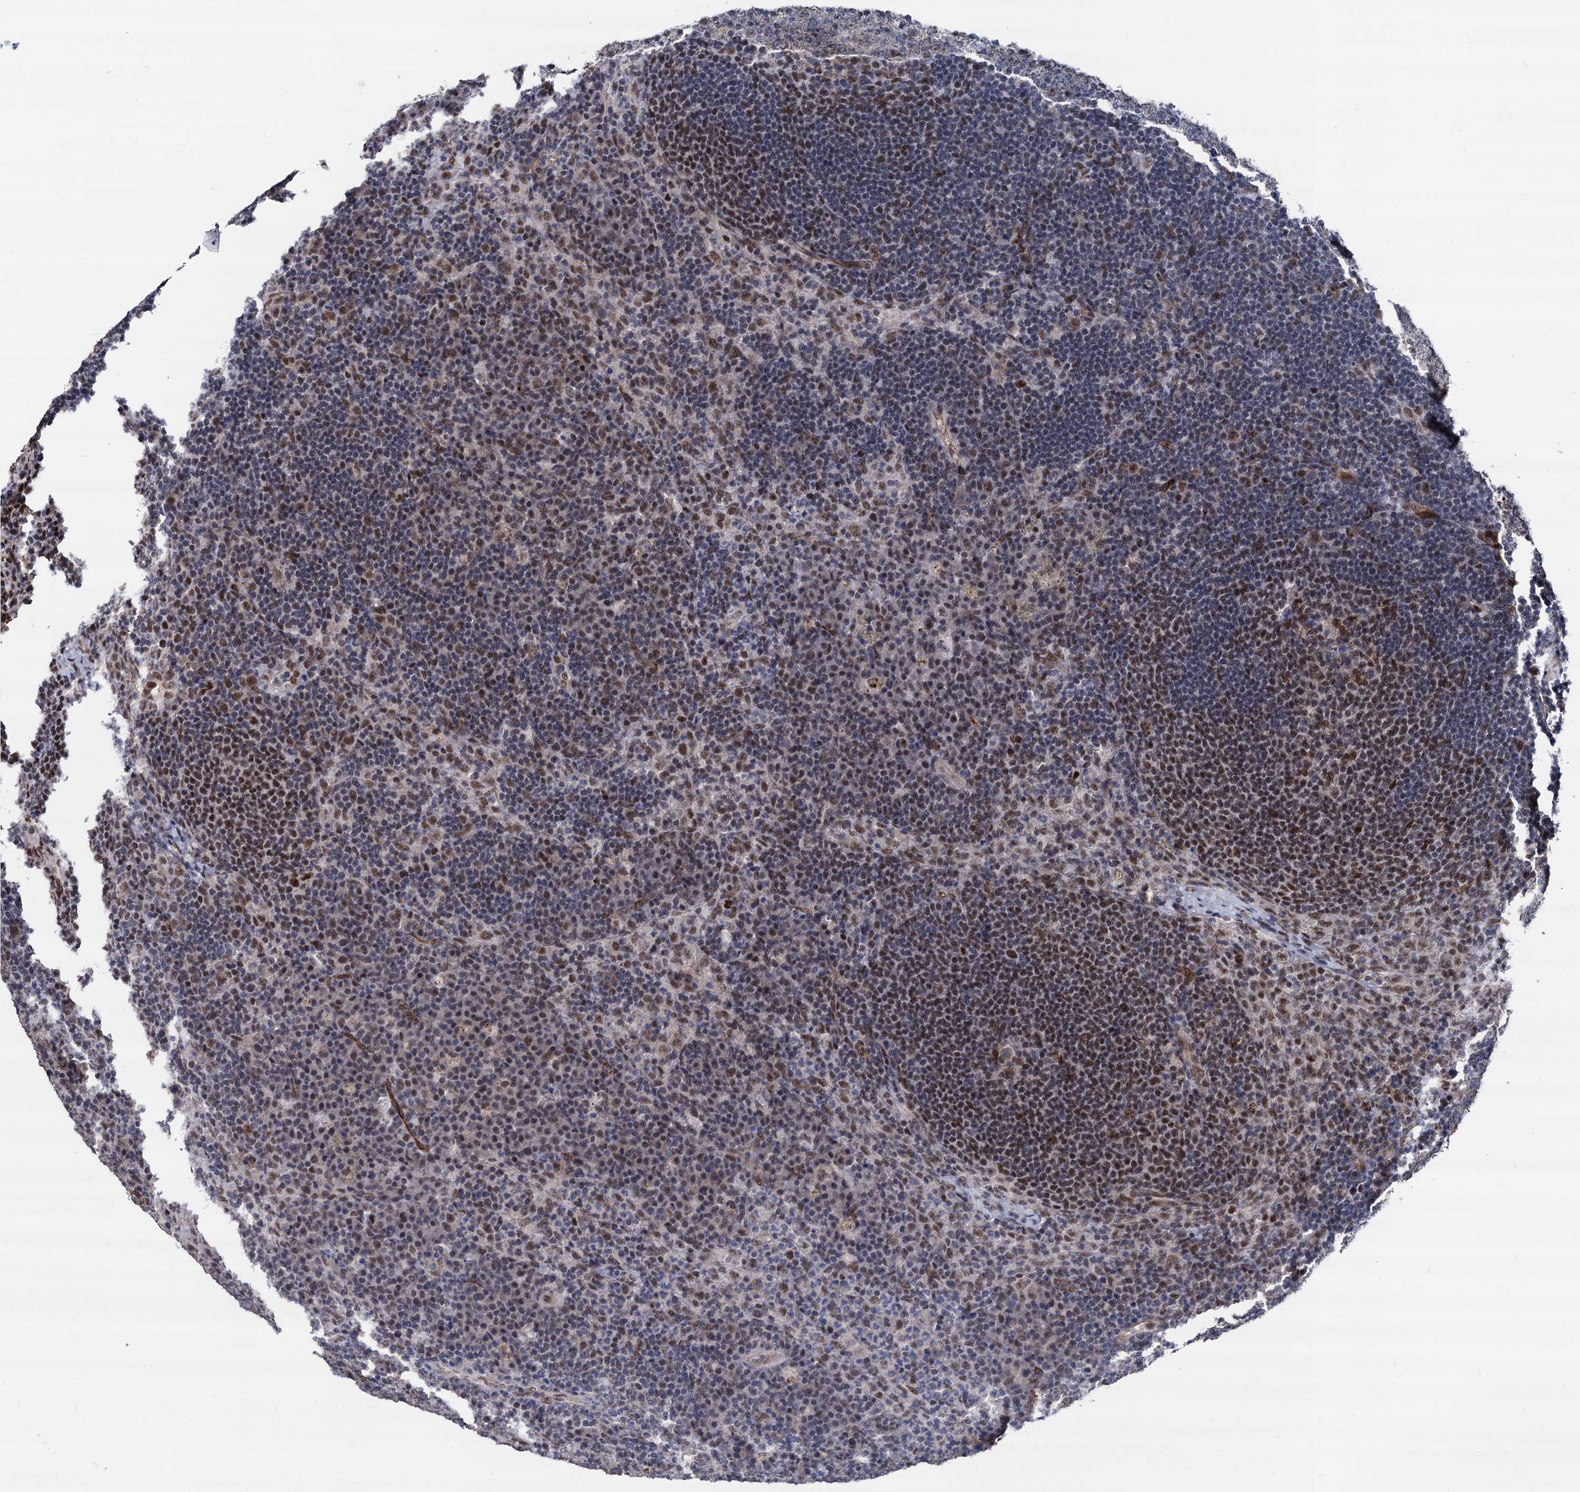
{"staining": {"intensity": "moderate", "quantity": ">75%", "location": "nuclear"}, "tissue": "lymph node", "cell_type": "Germinal center cells", "image_type": "normal", "snomed": [{"axis": "morphology", "description": "Normal tissue, NOS"}, {"axis": "topography", "description": "Lymph node"}], "caption": "Unremarkable lymph node reveals moderate nuclear positivity in about >75% of germinal center cells (DAB (3,3'-diaminobenzidine) = brown stain, brightfield microscopy at high magnification)..", "gene": "GALNT11", "patient": {"sex": "female", "age": 70}}